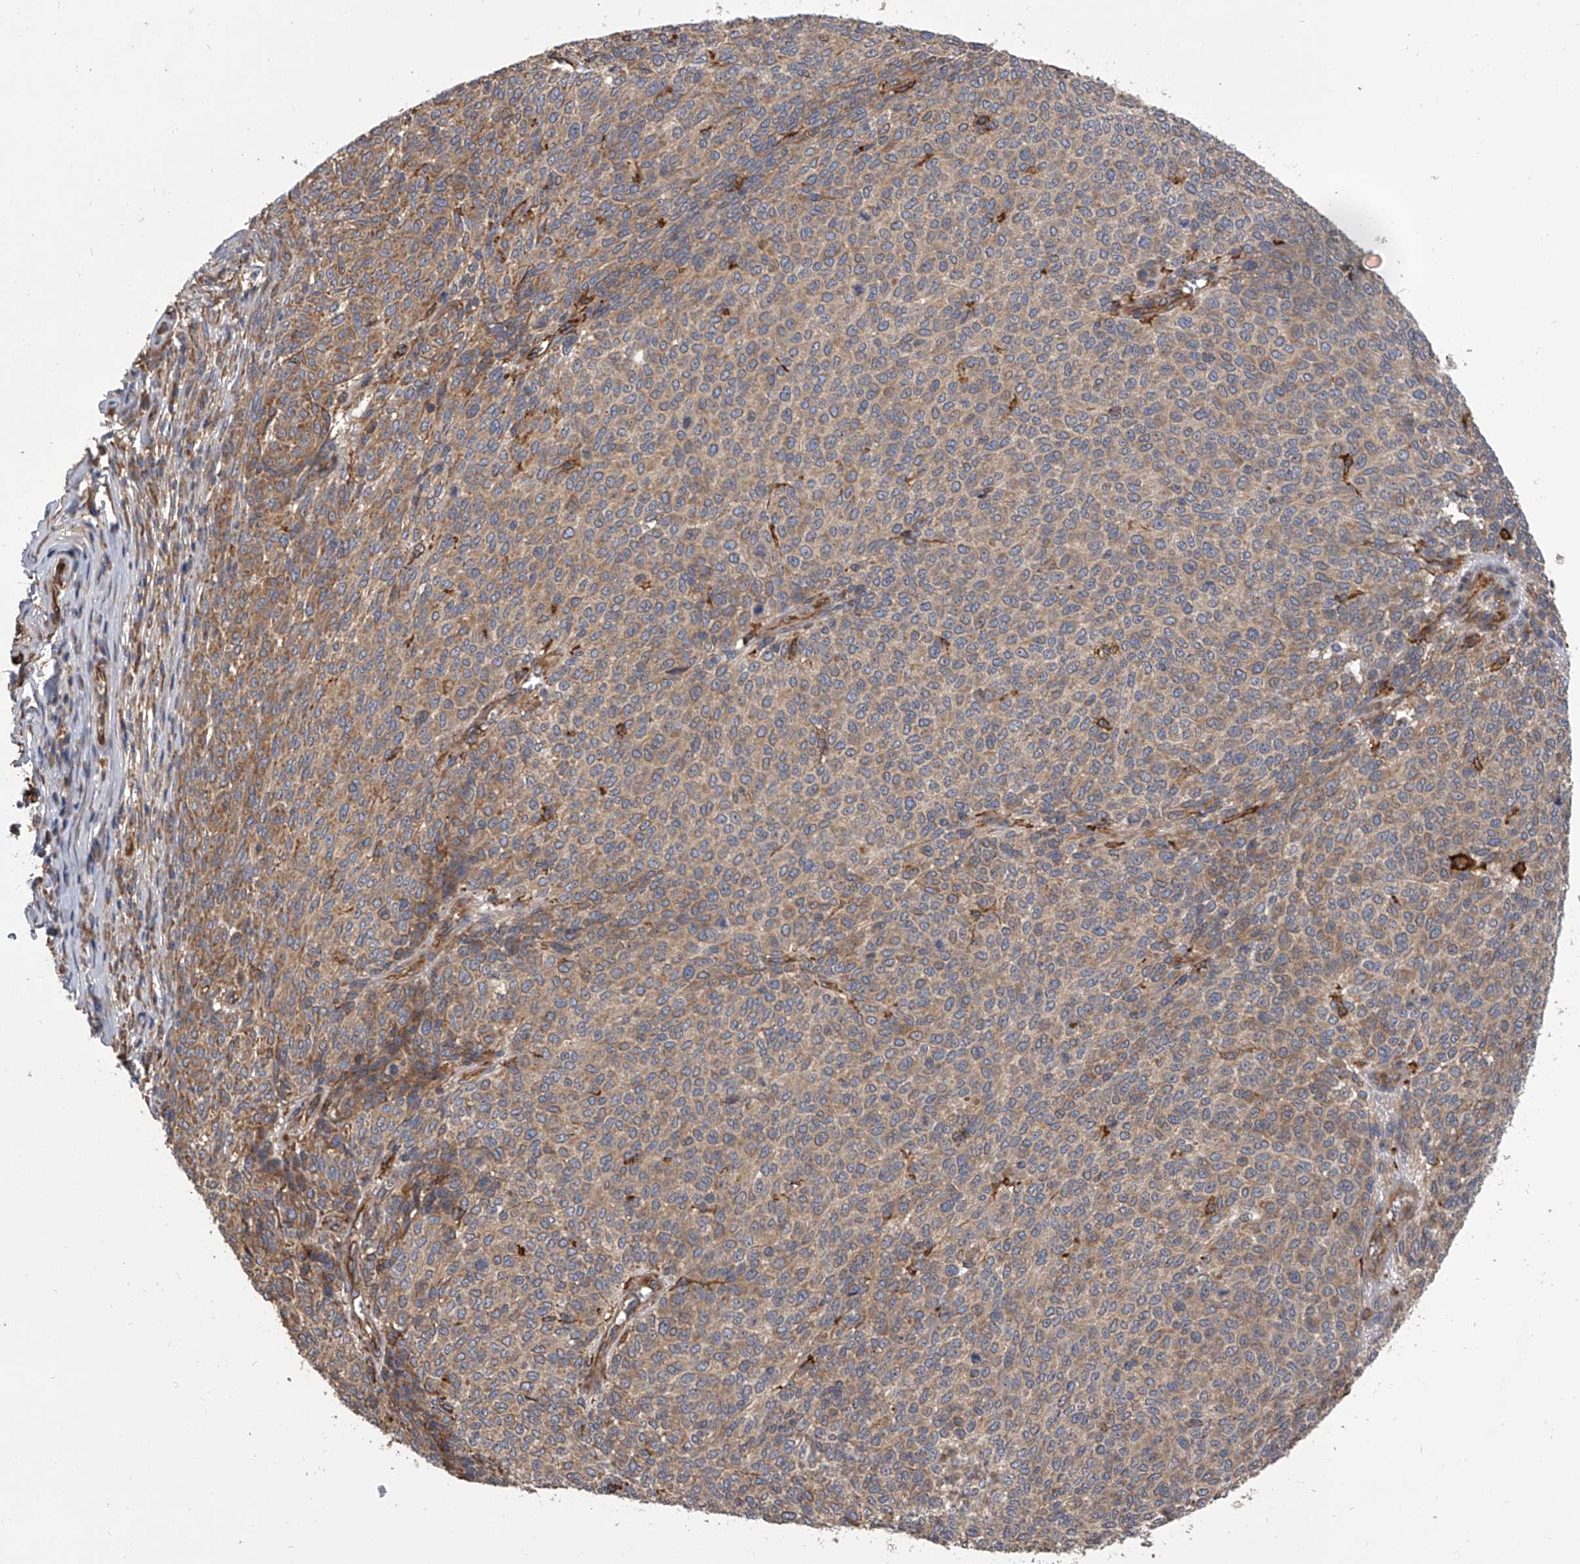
{"staining": {"intensity": "moderate", "quantity": "25%-75%", "location": "cytoplasmic/membranous"}, "tissue": "melanoma", "cell_type": "Tumor cells", "image_type": "cancer", "snomed": [{"axis": "morphology", "description": "Malignant melanoma, NOS"}, {"axis": "topography", "description": "Skin"}], "caption": "Protein expression analysis of human malignant melanoma reveals moderate cytoplasmic/membranous positivity in about 25%-75% of tumor cells.", "gene": "EXOC4", "patient": {"sex": "male", "age": 49}}